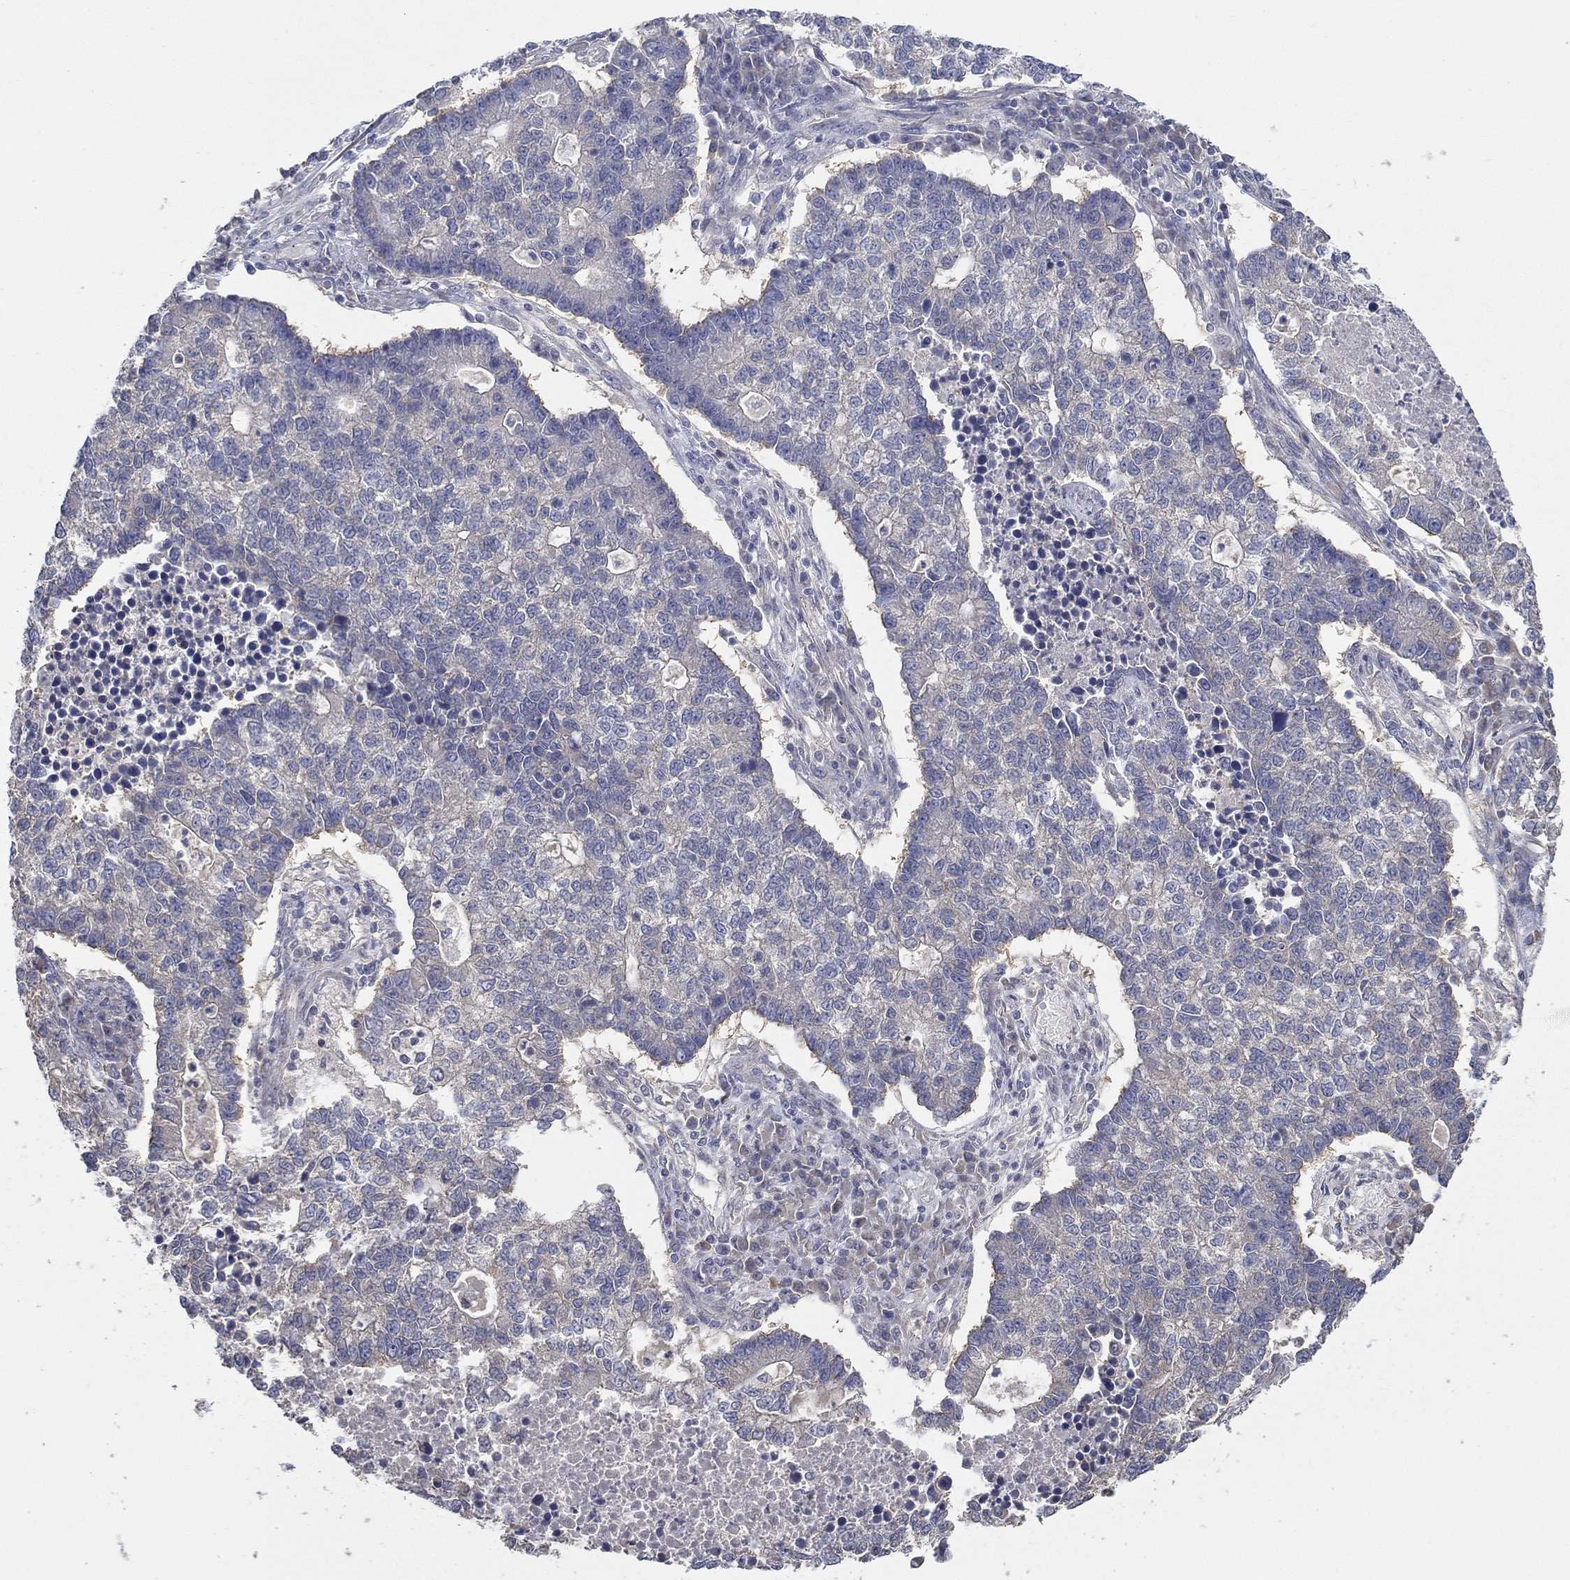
{"staining": {"intensity": "negative", "quantity": "none", "location": "none"}, "tissue": "lung cancer", "cell_type": "Tumor cells", "image_type": "cancer", "snomed": [{"axis": "morphology", "description": "Adenocarcinoma, NOS"}, {"axis": "topography", "description": "Lung"}], "caption": "Tumor cells are negative for brown protein staining in lung cancer.", "gene": "DOCK3", "patient": {"sex": "male", "age": 57}}